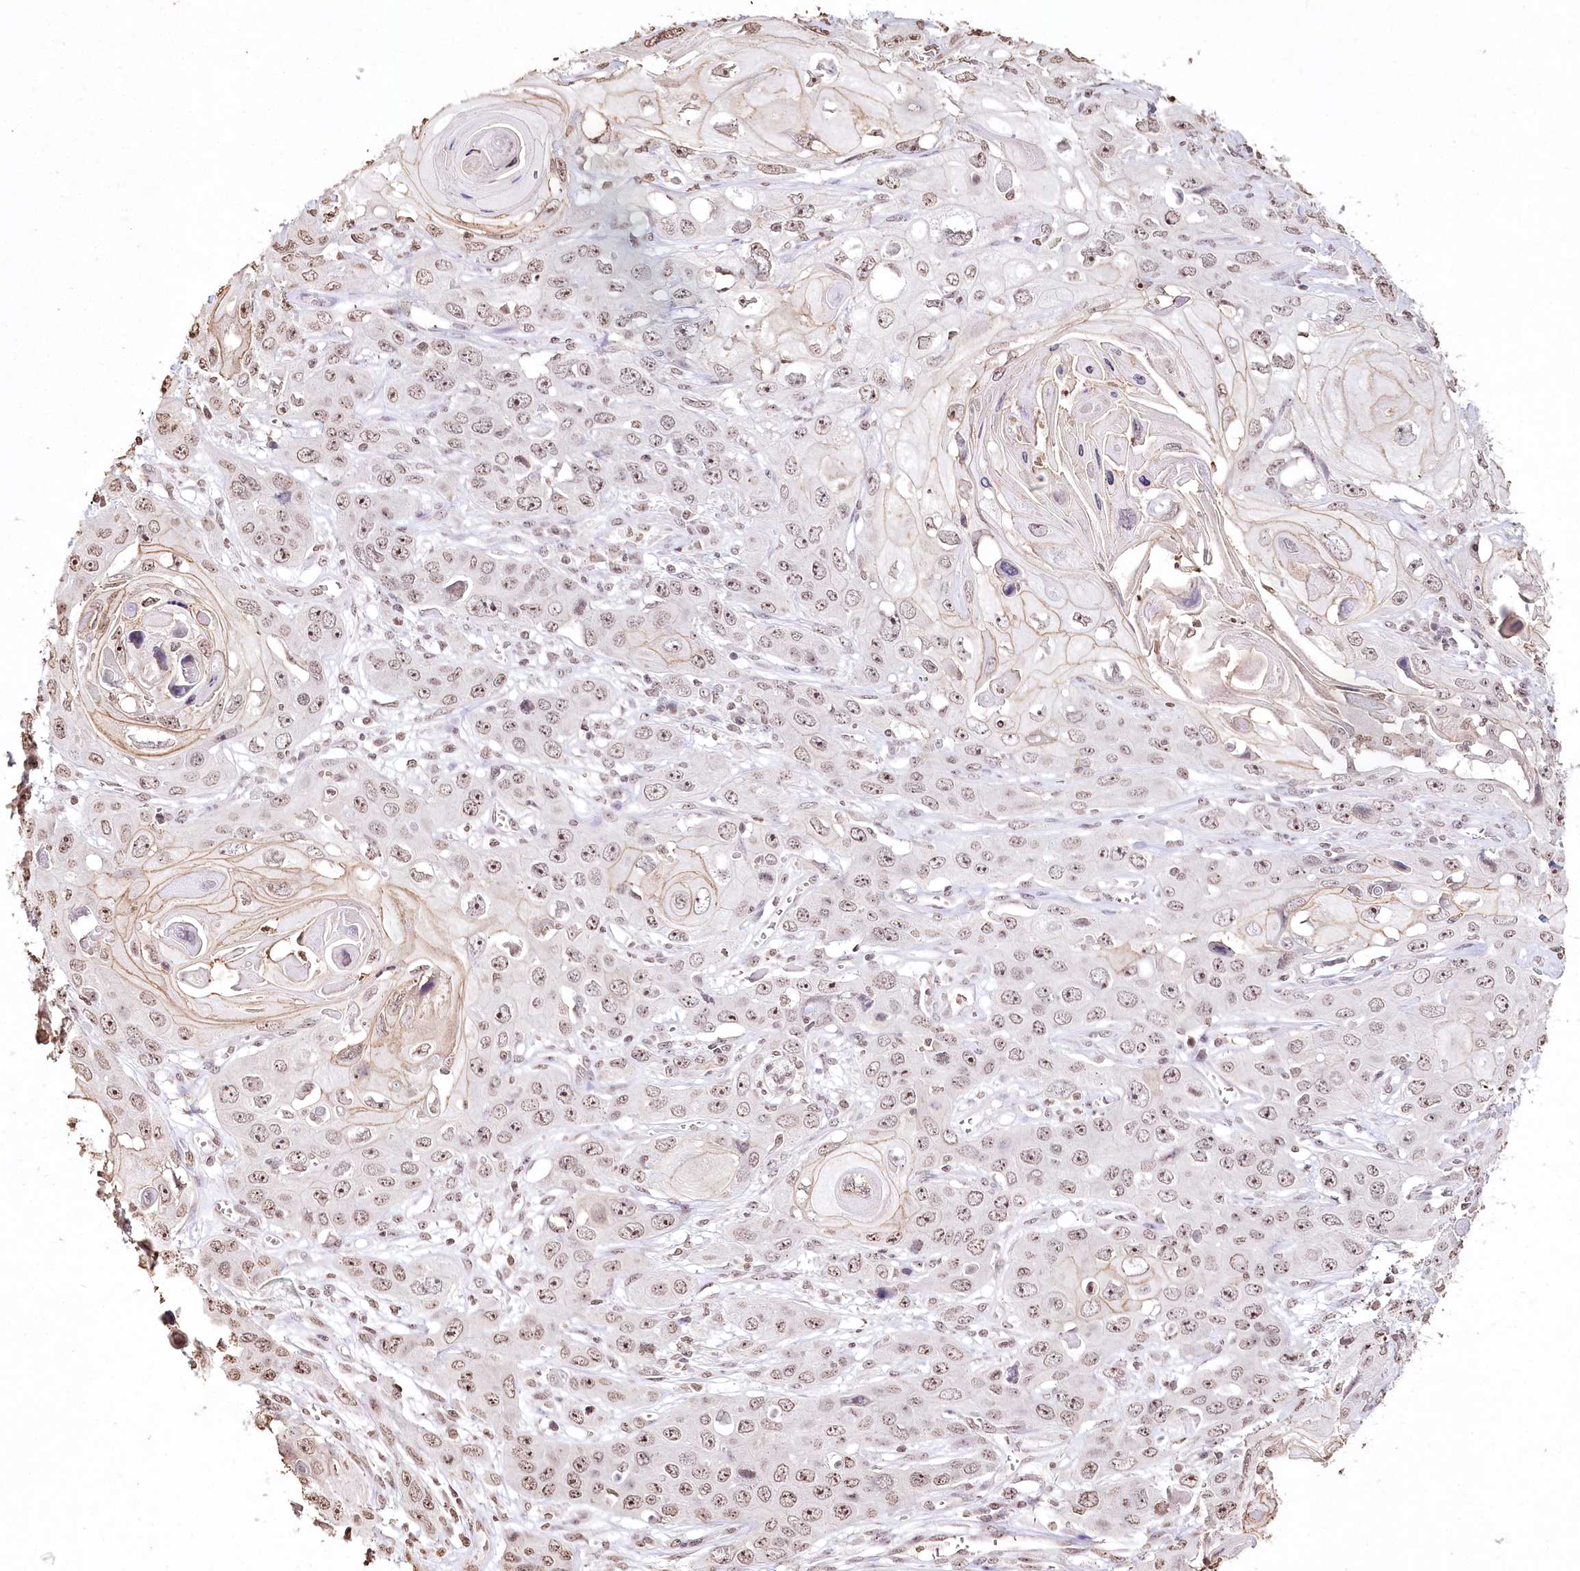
{"staining": {"intensity": "moderate", "quantity": ">75%", "location": "nuclear"}, "tissue": "skin cancer", "cell_type": "Tumor cells", "image_type": "cancer", "snomed": [{"axis": "morphology", "description": "Squamous cell carcinoma, NOS"}, {"axis": "topography", "description": "Skin"}], "caption": "Squamous cell carcinoma (skin) stained for a protein reveals moderate nuclear positivity in tumor cells.", "gene": "DMXL1", "patient": {"sex": "male", "age": 55}}